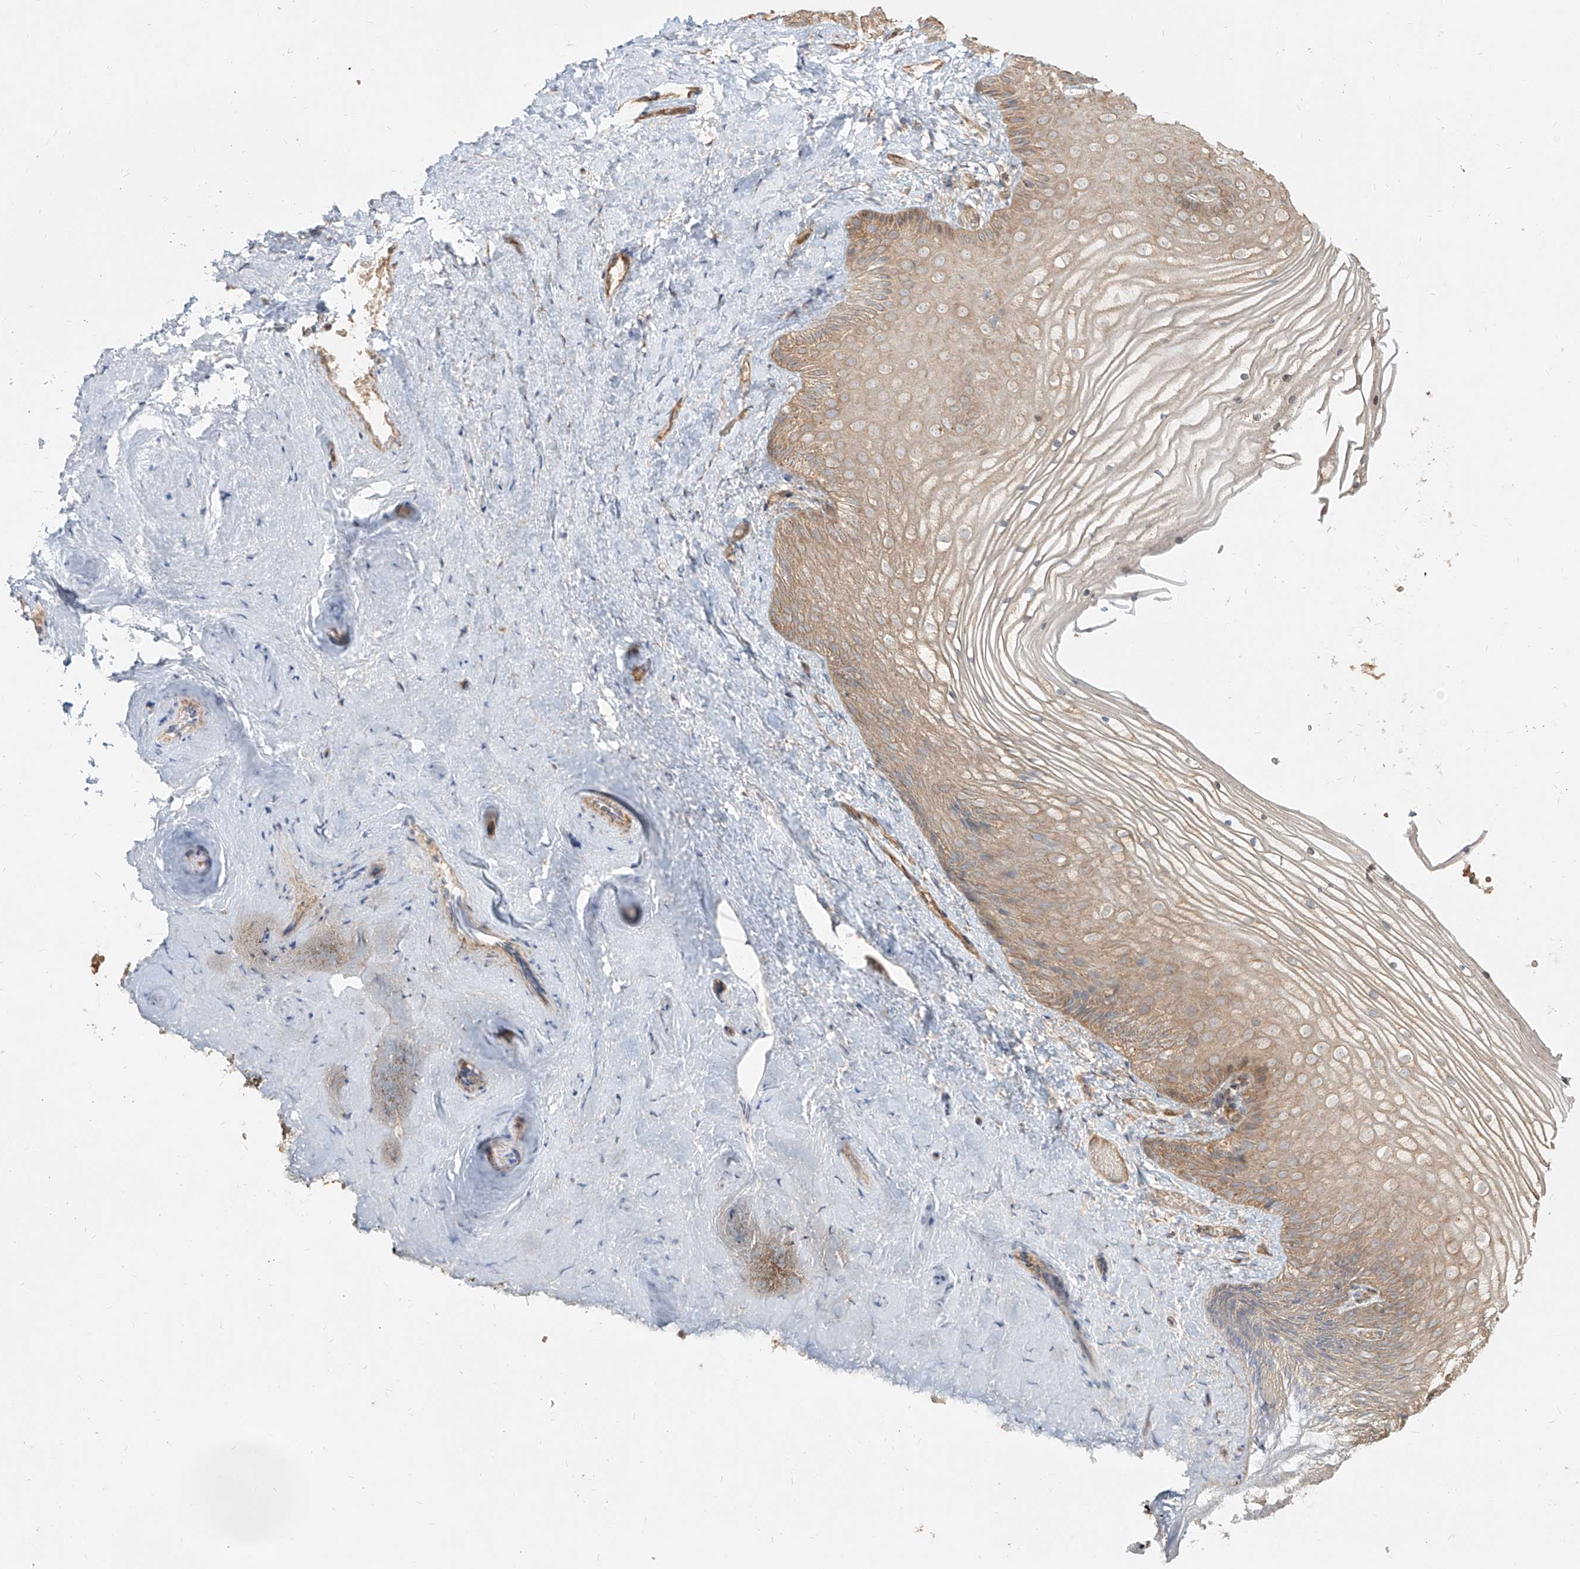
{"staining": {"intensity": "moderate", "quantity": ">75%", "location": "cytoplasmic/membranous"}, "tissue": "vagina", "cell_type": "Squamous epithelial cells", "image_type": "normal", "snomed": [{"axis": "morphology", "description": "Normal tissue, NOS"}, {"axis": "topography", "description": "Vagina"}, {"axis": "topography", "description": "Cervix"}], "caption": "This micrograph shows unremarkable vagina stained with IHC to label a protein in brown. The cytoplasmic/membranous of squamous epithelial cells show moderate positivity for the protein. Nuclei are counter-stained blue.", "gene": "UBE2K", "patient": {"sex": "female", "age": 40}}